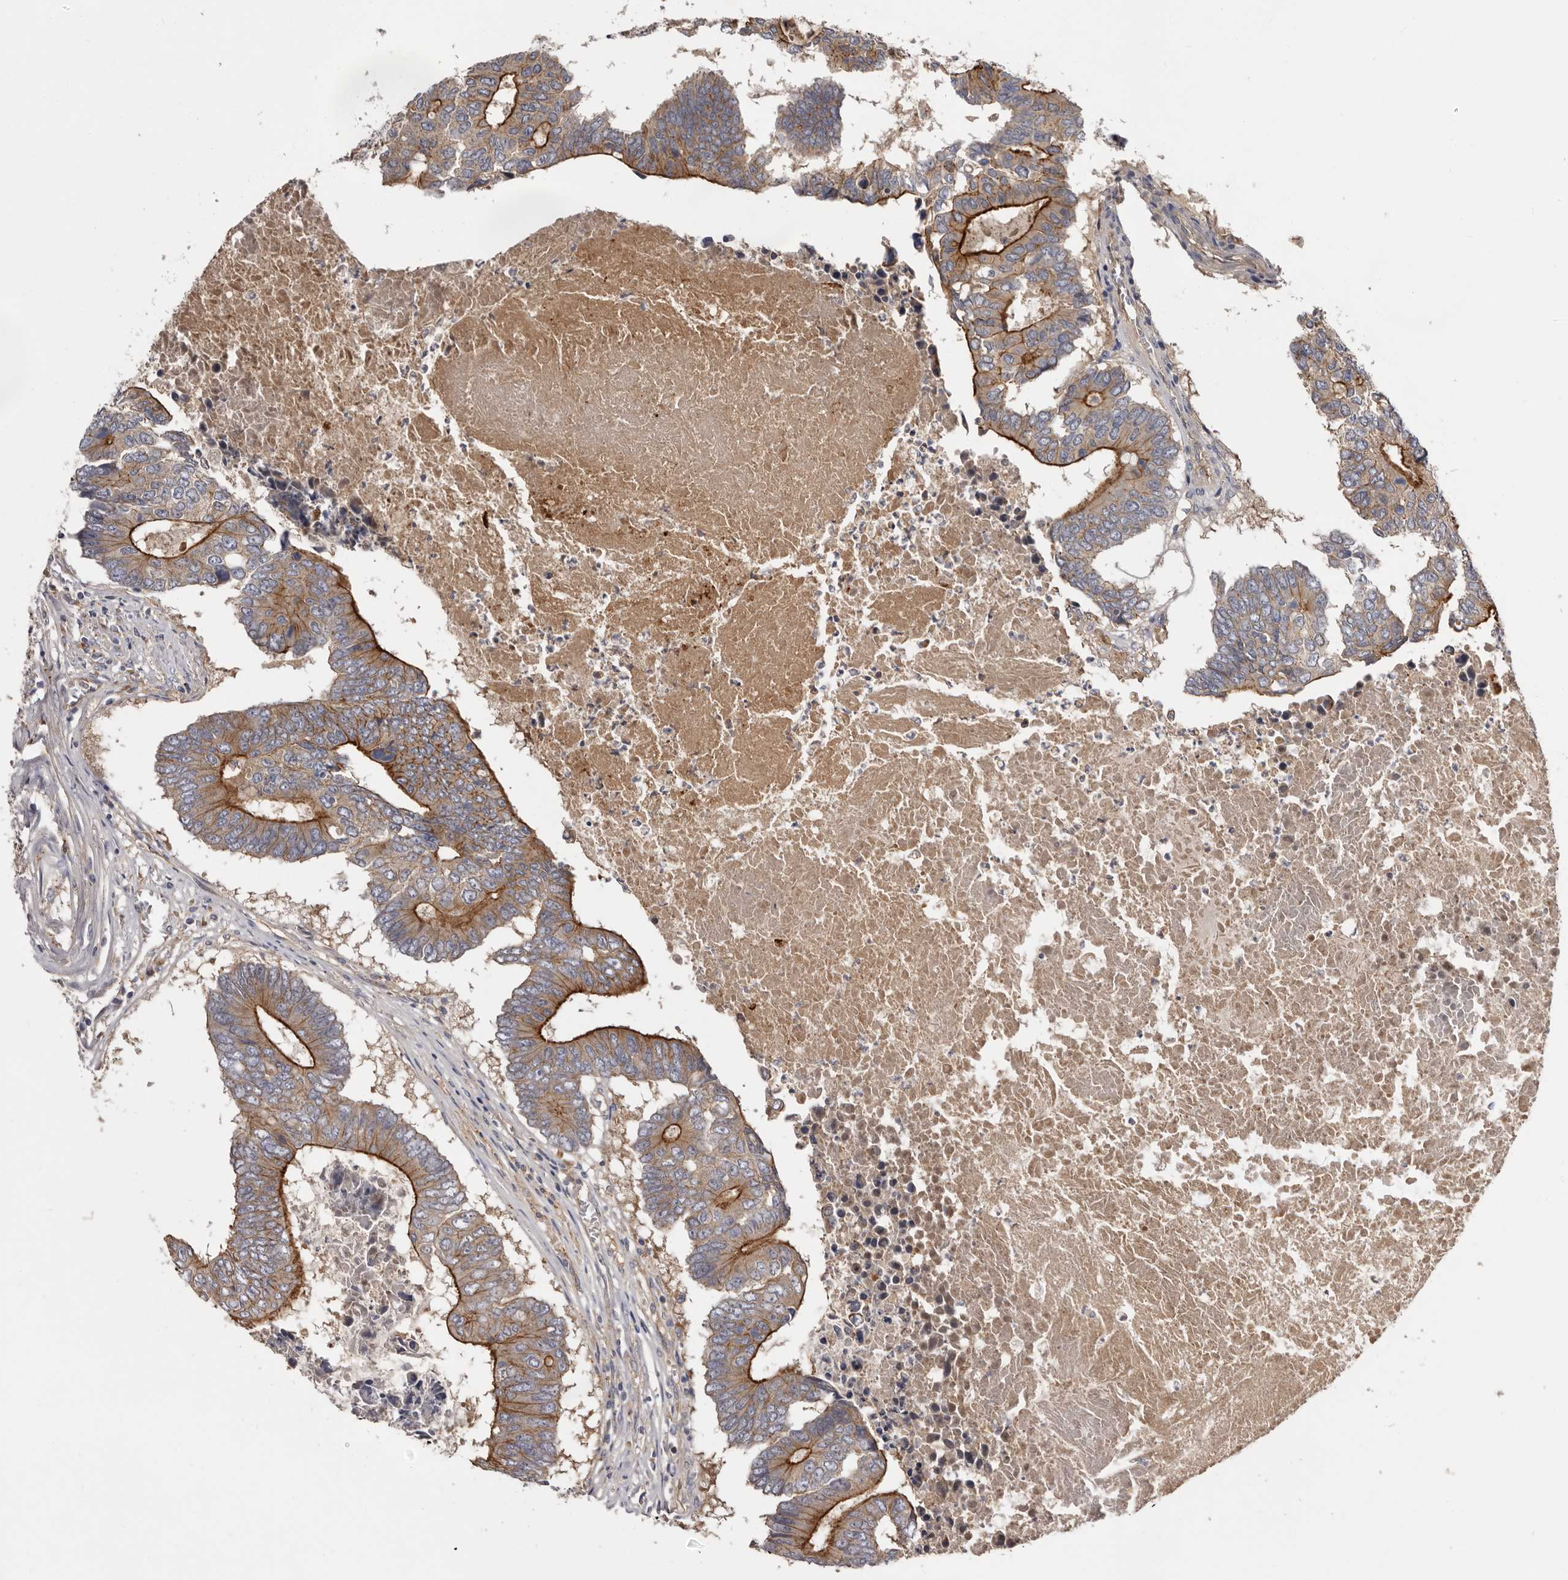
{"staining": {"intensity": "strong", "quantity": "25%-75%", "location": "cytoplasmic/membranous"}, "tissue": "colorectal cancer", "cell_type": "Tumor cells", "image_type": "cancer", "snomed": [{"axis": "morphology", "description": "Adenocarcinoma, NOS"}, {"axis": "topography", "description": "Colon"}], "caption": "Immunohistochemistry image of neoplastic tissue: human adenocarcinoma (colorectal) stained using IHC reveals high levels of strong protein expression localized specifically in the cytoplasmic/membranous of tumor cells, appearing as a cytoplasmic/membranous brown color.", "gene": "INKA2", "patient": {"sex": "male", "age": 87}}